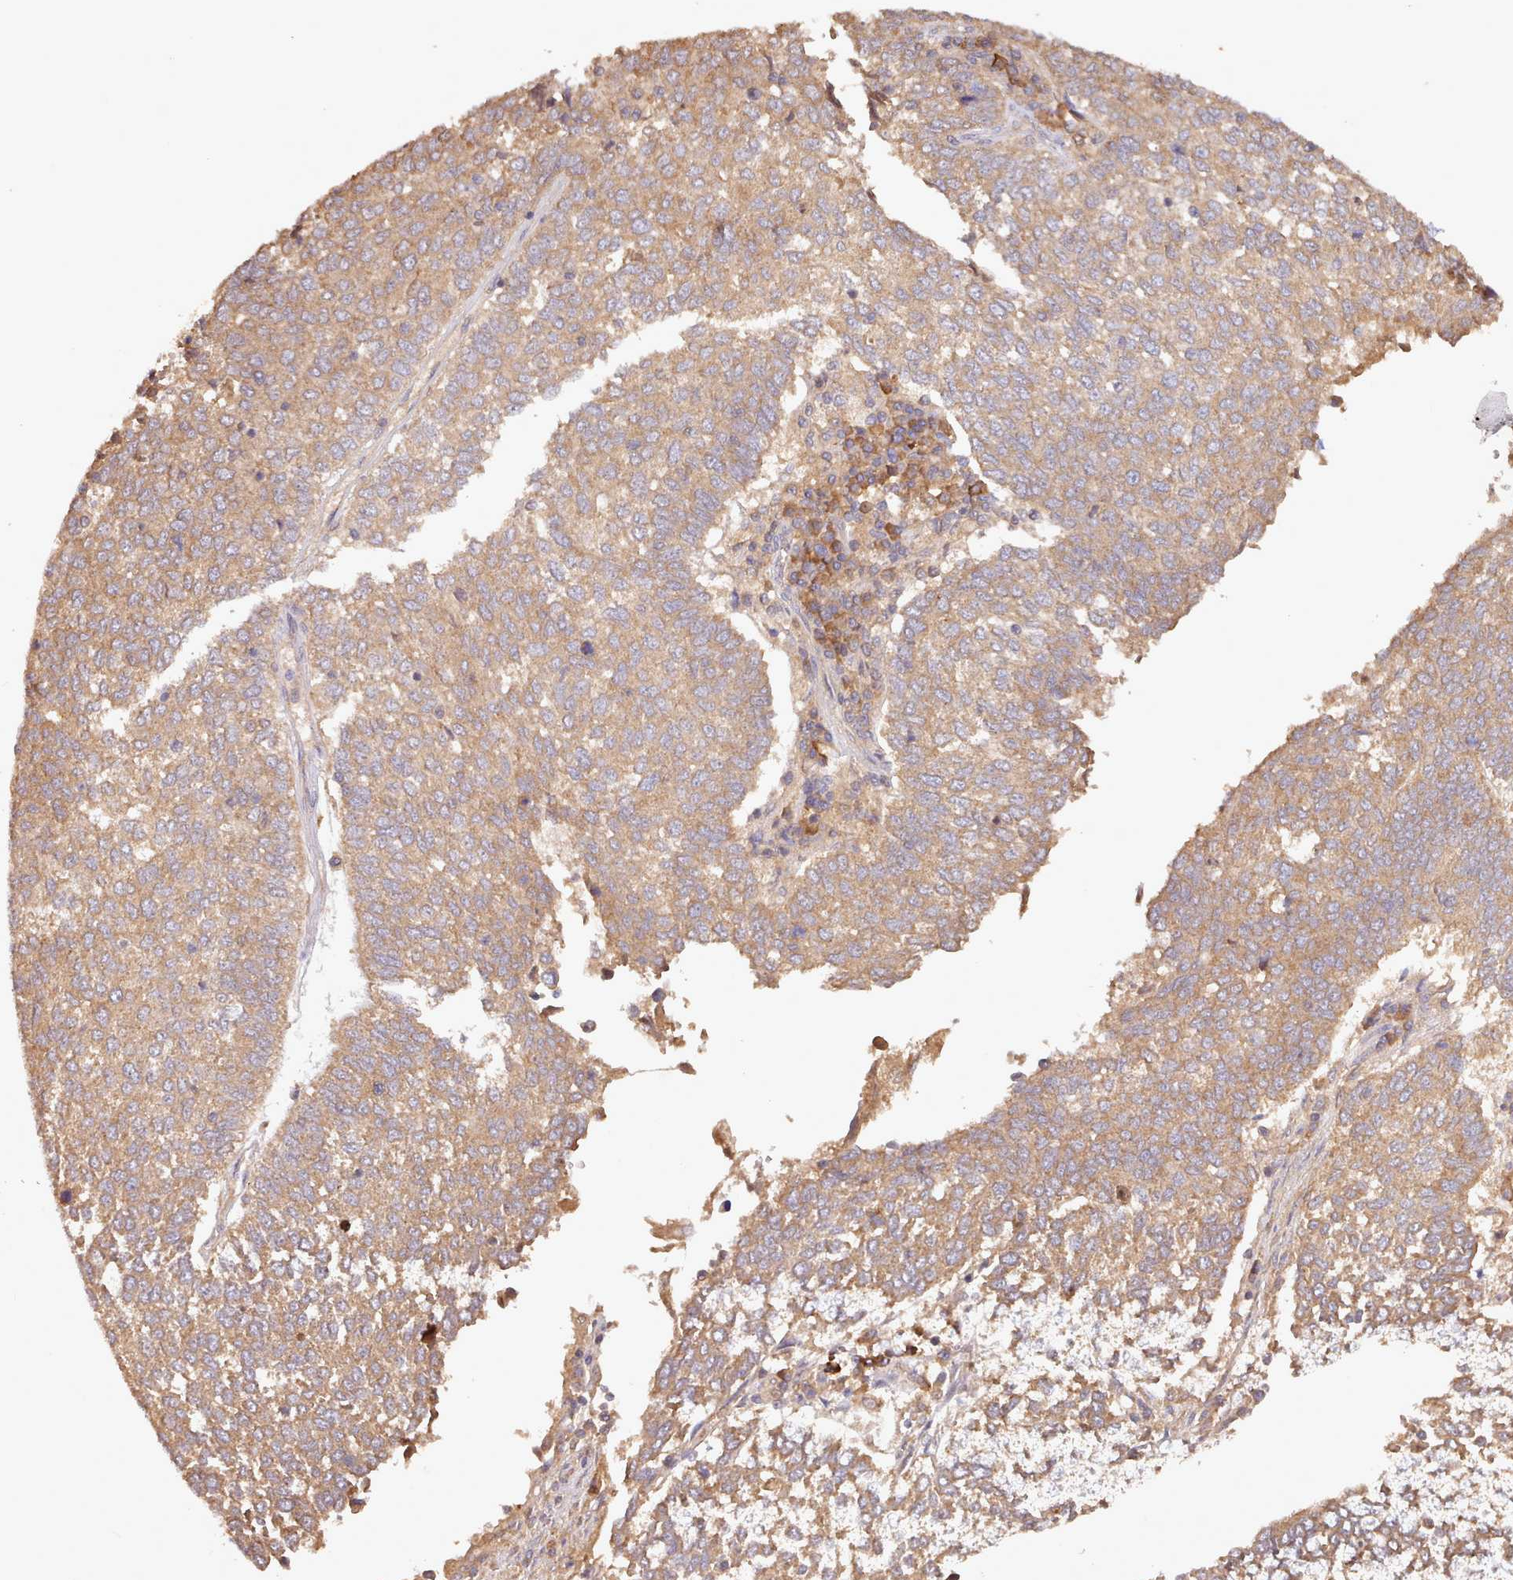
{"staining": {"intensity": "moderate", "quantity": ">75%", "location": "cytoplasmic/membranous"}, "tissue": "lung cancer", "cell_type": "Tumor cells", "image_type": "cancer", "snomed": [{"axis": "morphology", "description": "Squamous cell carcinoma, NOS"}, {"axis": "topography", "description": "Lung"}], "caption": "Protein staining exhibits moderate cytoplasmic/membranous staining in about >75% of tumor cells in lung cancer (squamous cell carcinoma).", "gene": "PIP4P1", "patient": {"sex": "male", "age": 73}}